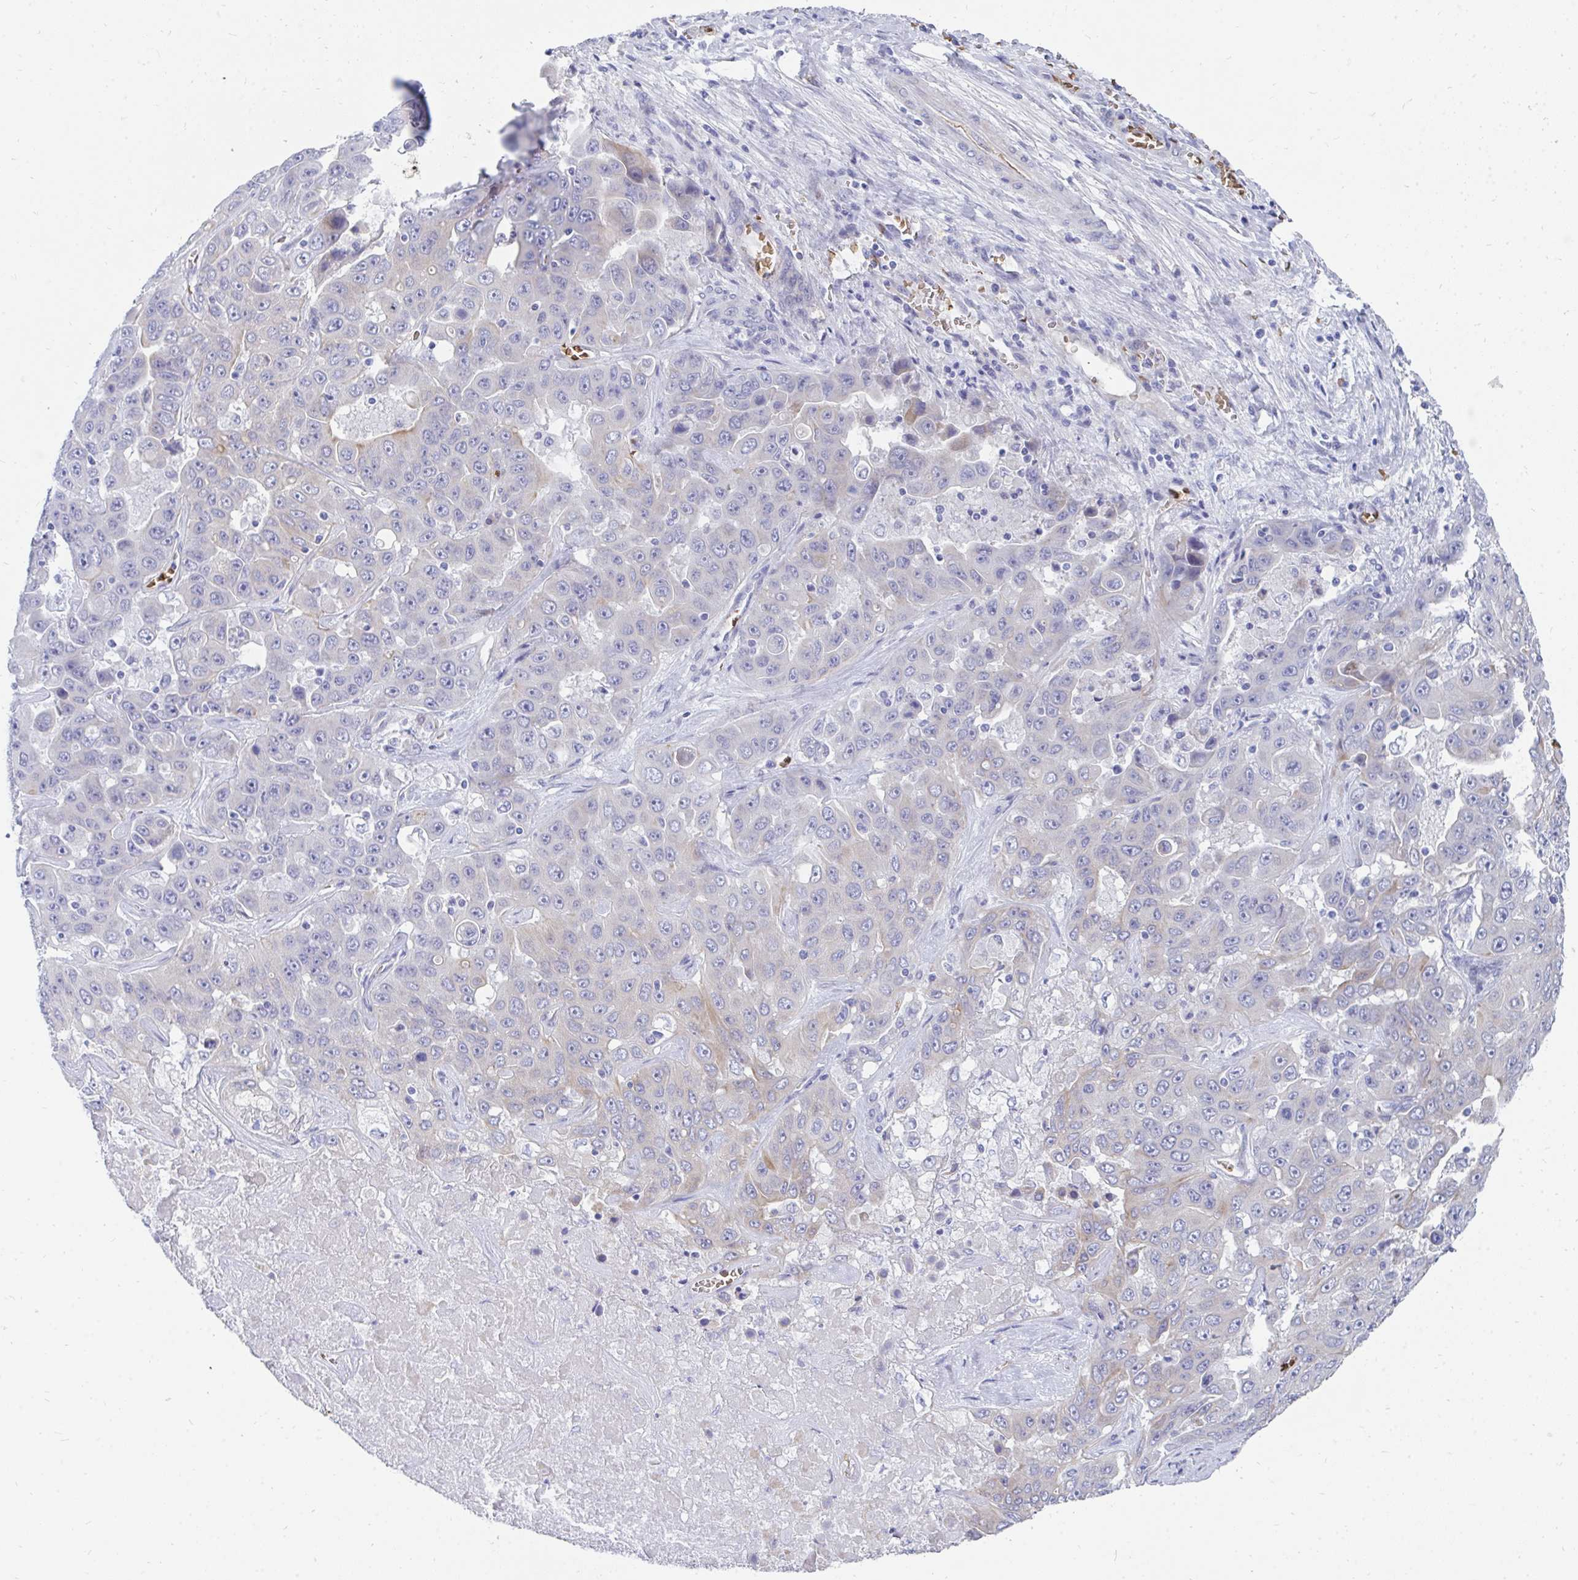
{"staining": {"intensity": "negative", "quantity": "none", "location": "none"}, "tissue": "liver cancer", "cell_type": "Tumor cells", "image_type": "cancer", "snomed": [{"axis": "morphology", "description": "Cholangiocarcinoma"}, {"axis": "topography", "description": "Liver"}], "caption": "IHC photomicrograph of neoplastic tissue: human liver cholangiocarcinoma stained with DAB (3,3'-diaminobenzidine) reveals no significant protein expression in tumor cells.", "gene": "MROH2B", "patient": {"sex": "female", "age": 52}}